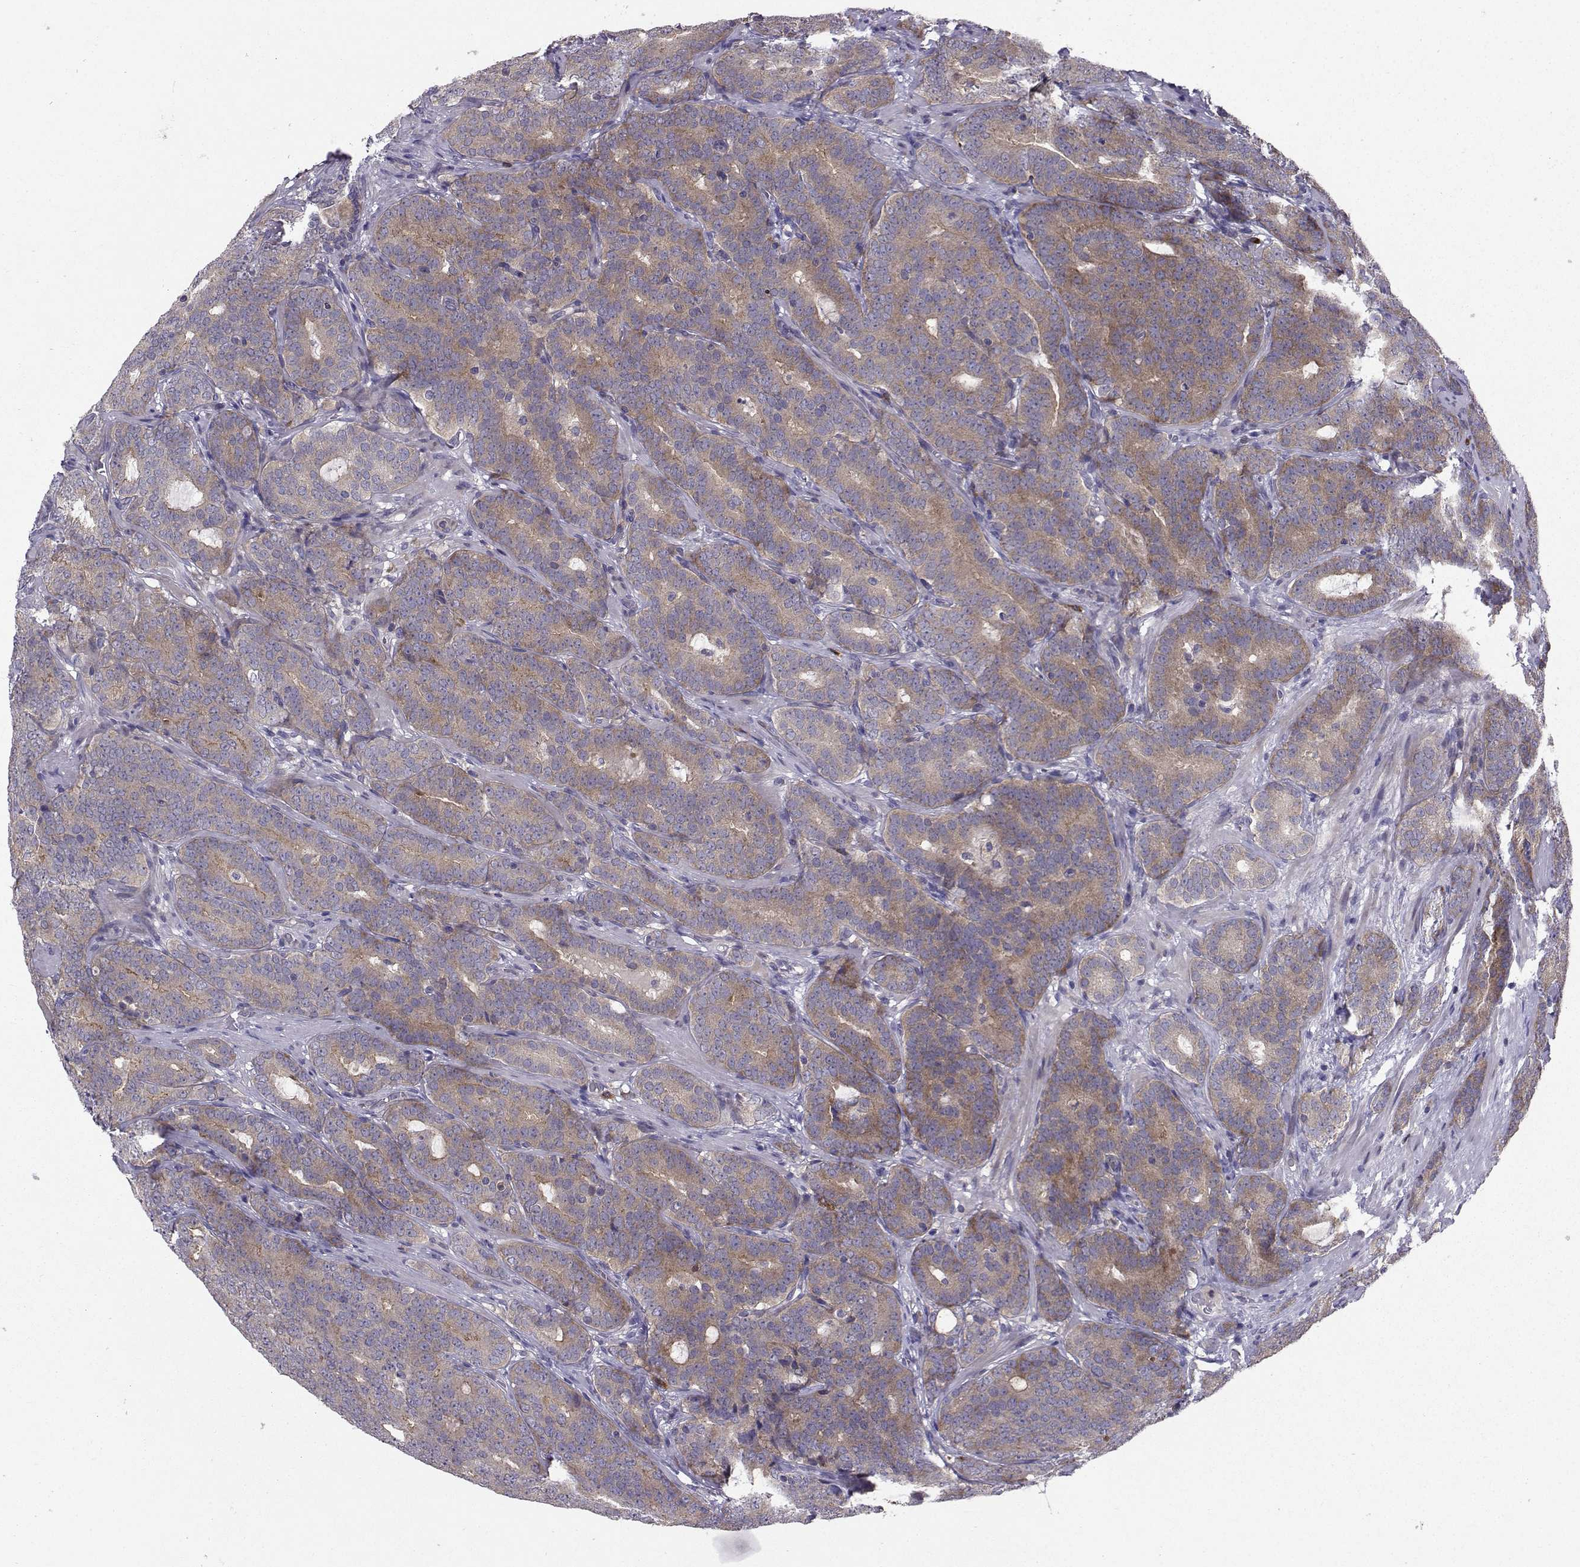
{"staining": {"intensity": "moderate", "quantity": "25%-75%", "location": "cytoplasmic/membranous"}, "tissue": "prostate cancer", "cell_type": "Tumor cells", "image_type": "cancer", "snomed": [{"axis": "morphology", "description": "Adenocarcinoma, NOS"}, {"axis": "topography", "description": "Prostate"}], "caption": "Adenocarcinoma (prostate) tissue displays moderate cytoplasmic/membranous staining in approximately 25%-75% of tumor cells", "gene": "STXBP5", "patient": {"sex": "male", "age": 71}}